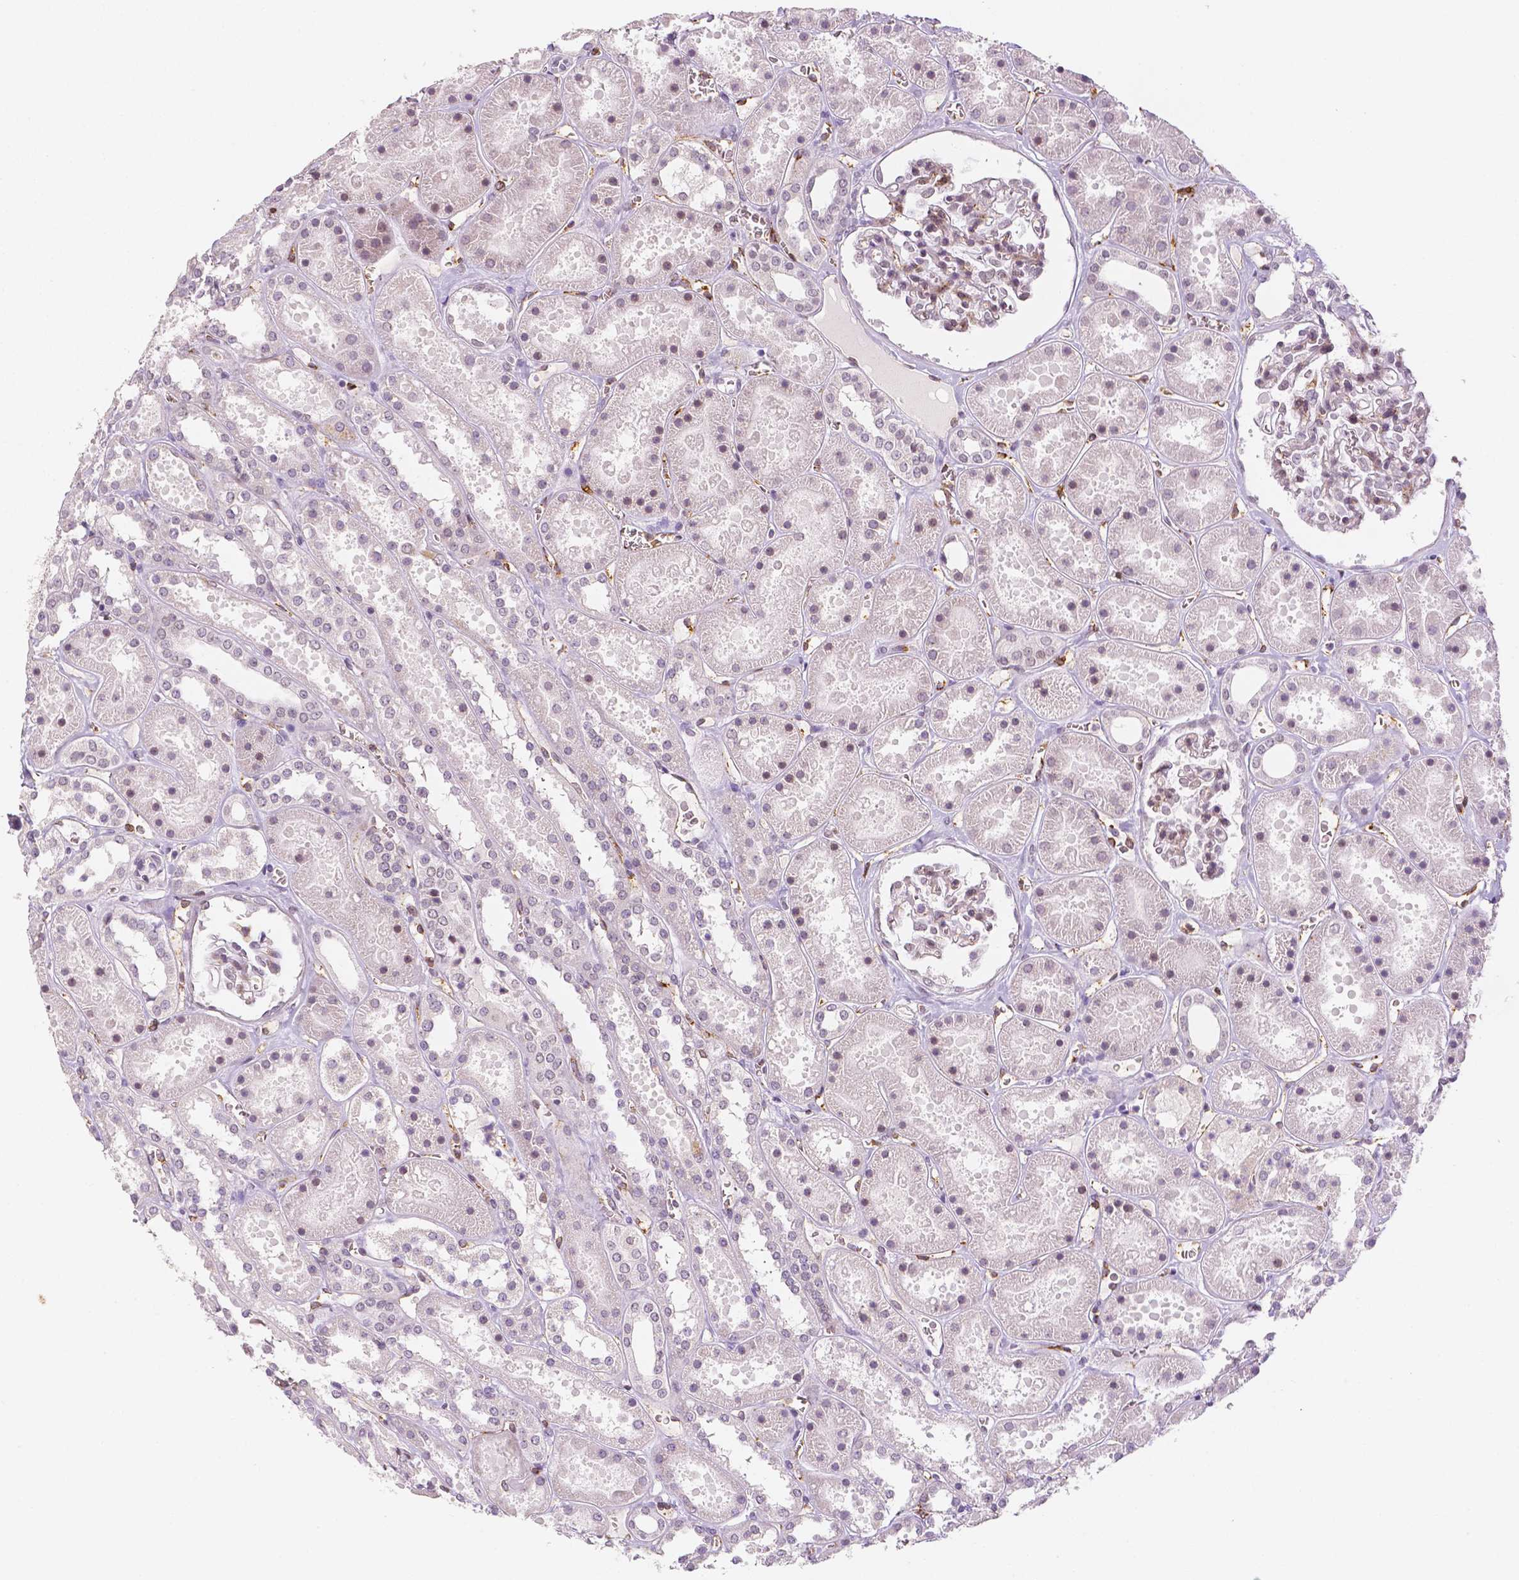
{"staining": {"intensity": "weak", "quantity": "25%-75%", "location": "nuclear"}, "tissue": "kidney", "cell_type": "Cells in glomeruli", "image_type": "normal", "snomed": [{"axis": "morphology", "description": "Normal tissue, NOS"}, {"axis": "topography", "description": "Kidney"}], "caption": "A brown stain labels weak nuclear positivity of a protein in cells in glomeruli of normal kidney.", "gene": "KDM5B", "patient": {"sex": "female", "age": 41}}